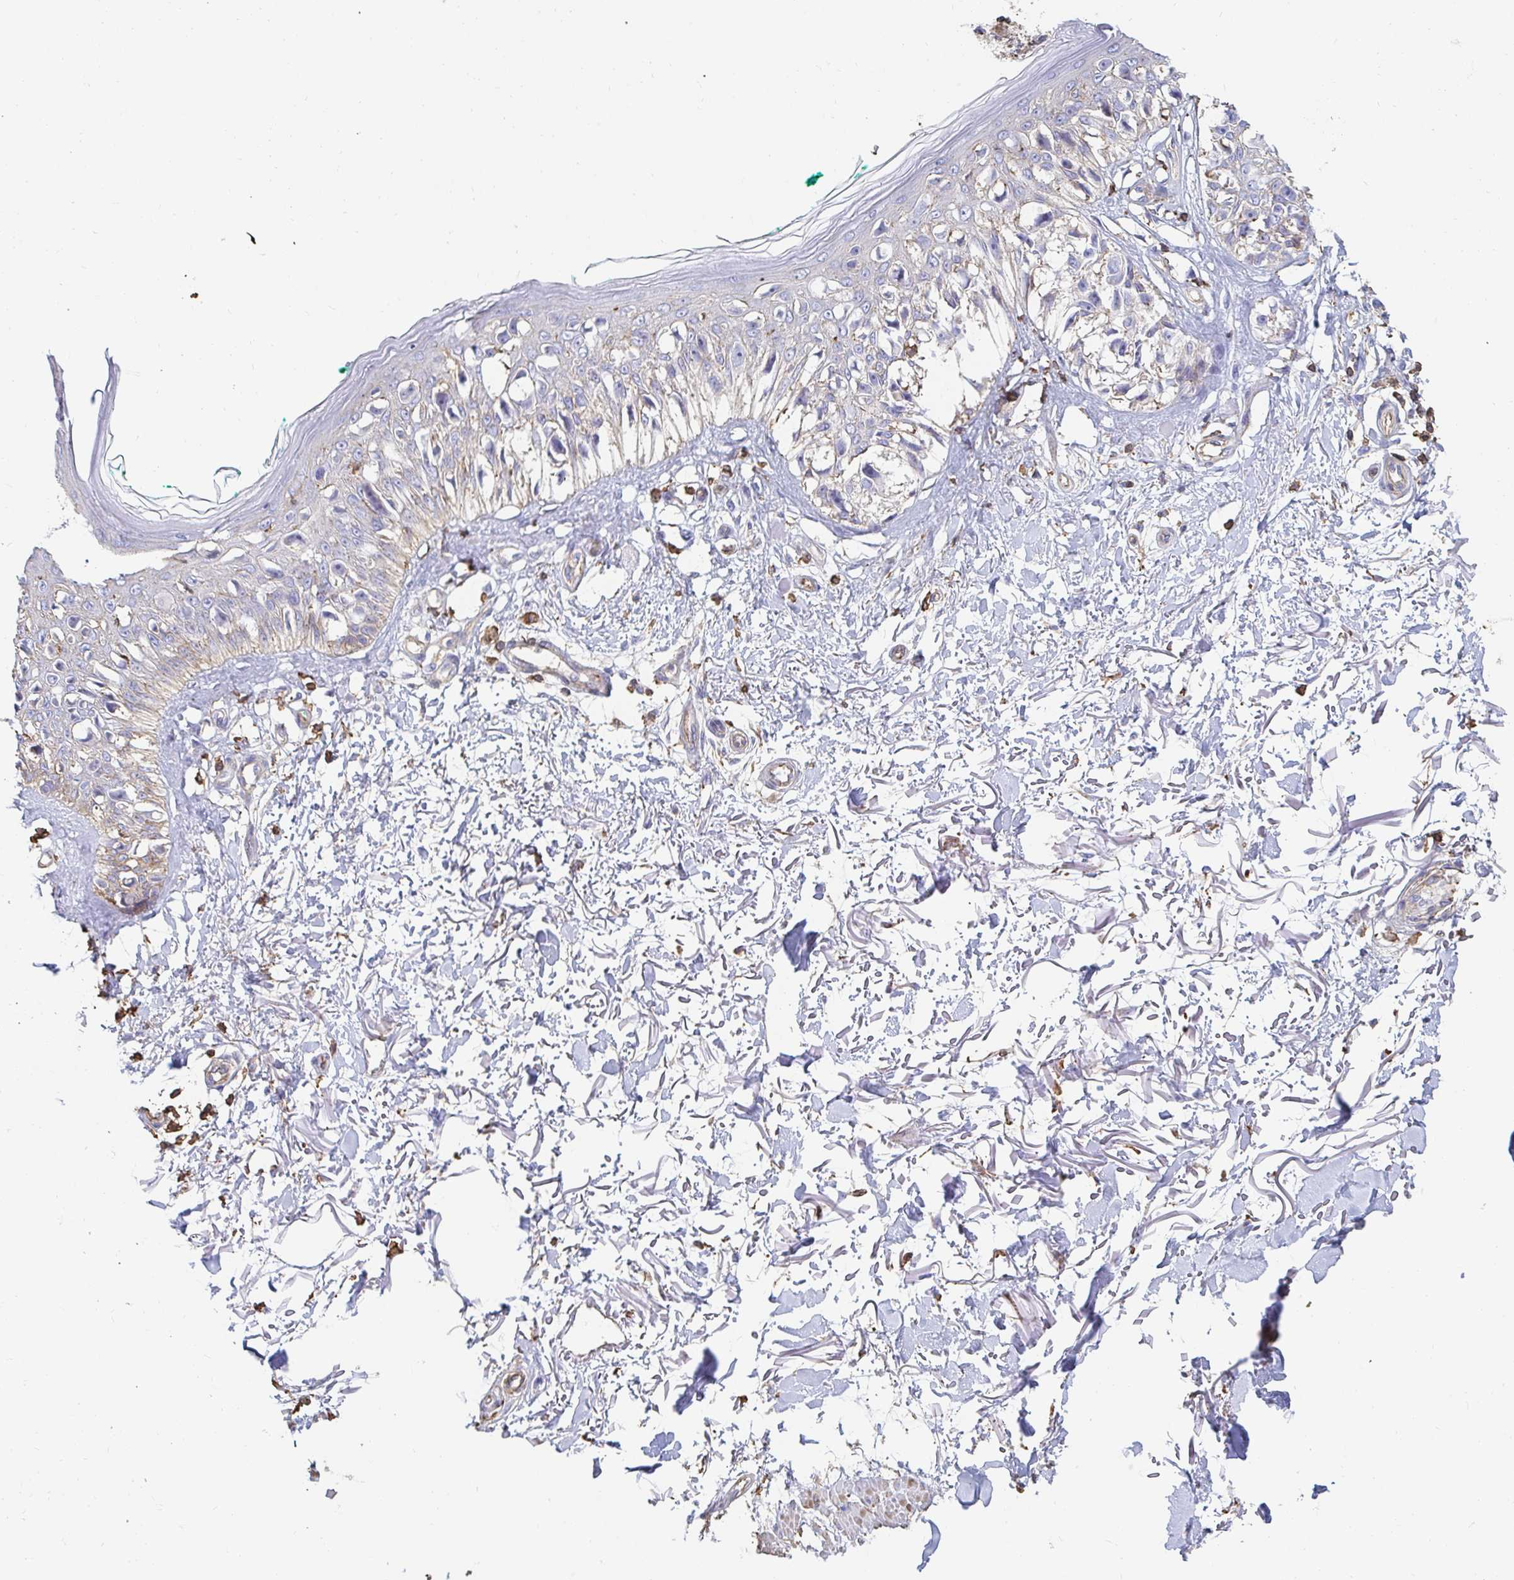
{"staining": {"intensity": "negative", "quantity": "none", "location": "none"}, "tissue": "melanoma", "cell_type": "Tumor cells", "image_type": "cancer", "snomed": [{"axis": "morphology", "description": "Malignant melanoma, NOS"}, {"axis": "topography", "description": "Skin"}], "caption": "Human malignant melanoma stained for a protein using IHC reveals no staining in tumor cells.", "gene": "PTPN14", "patient": {"sex": "male", "age": 73}}